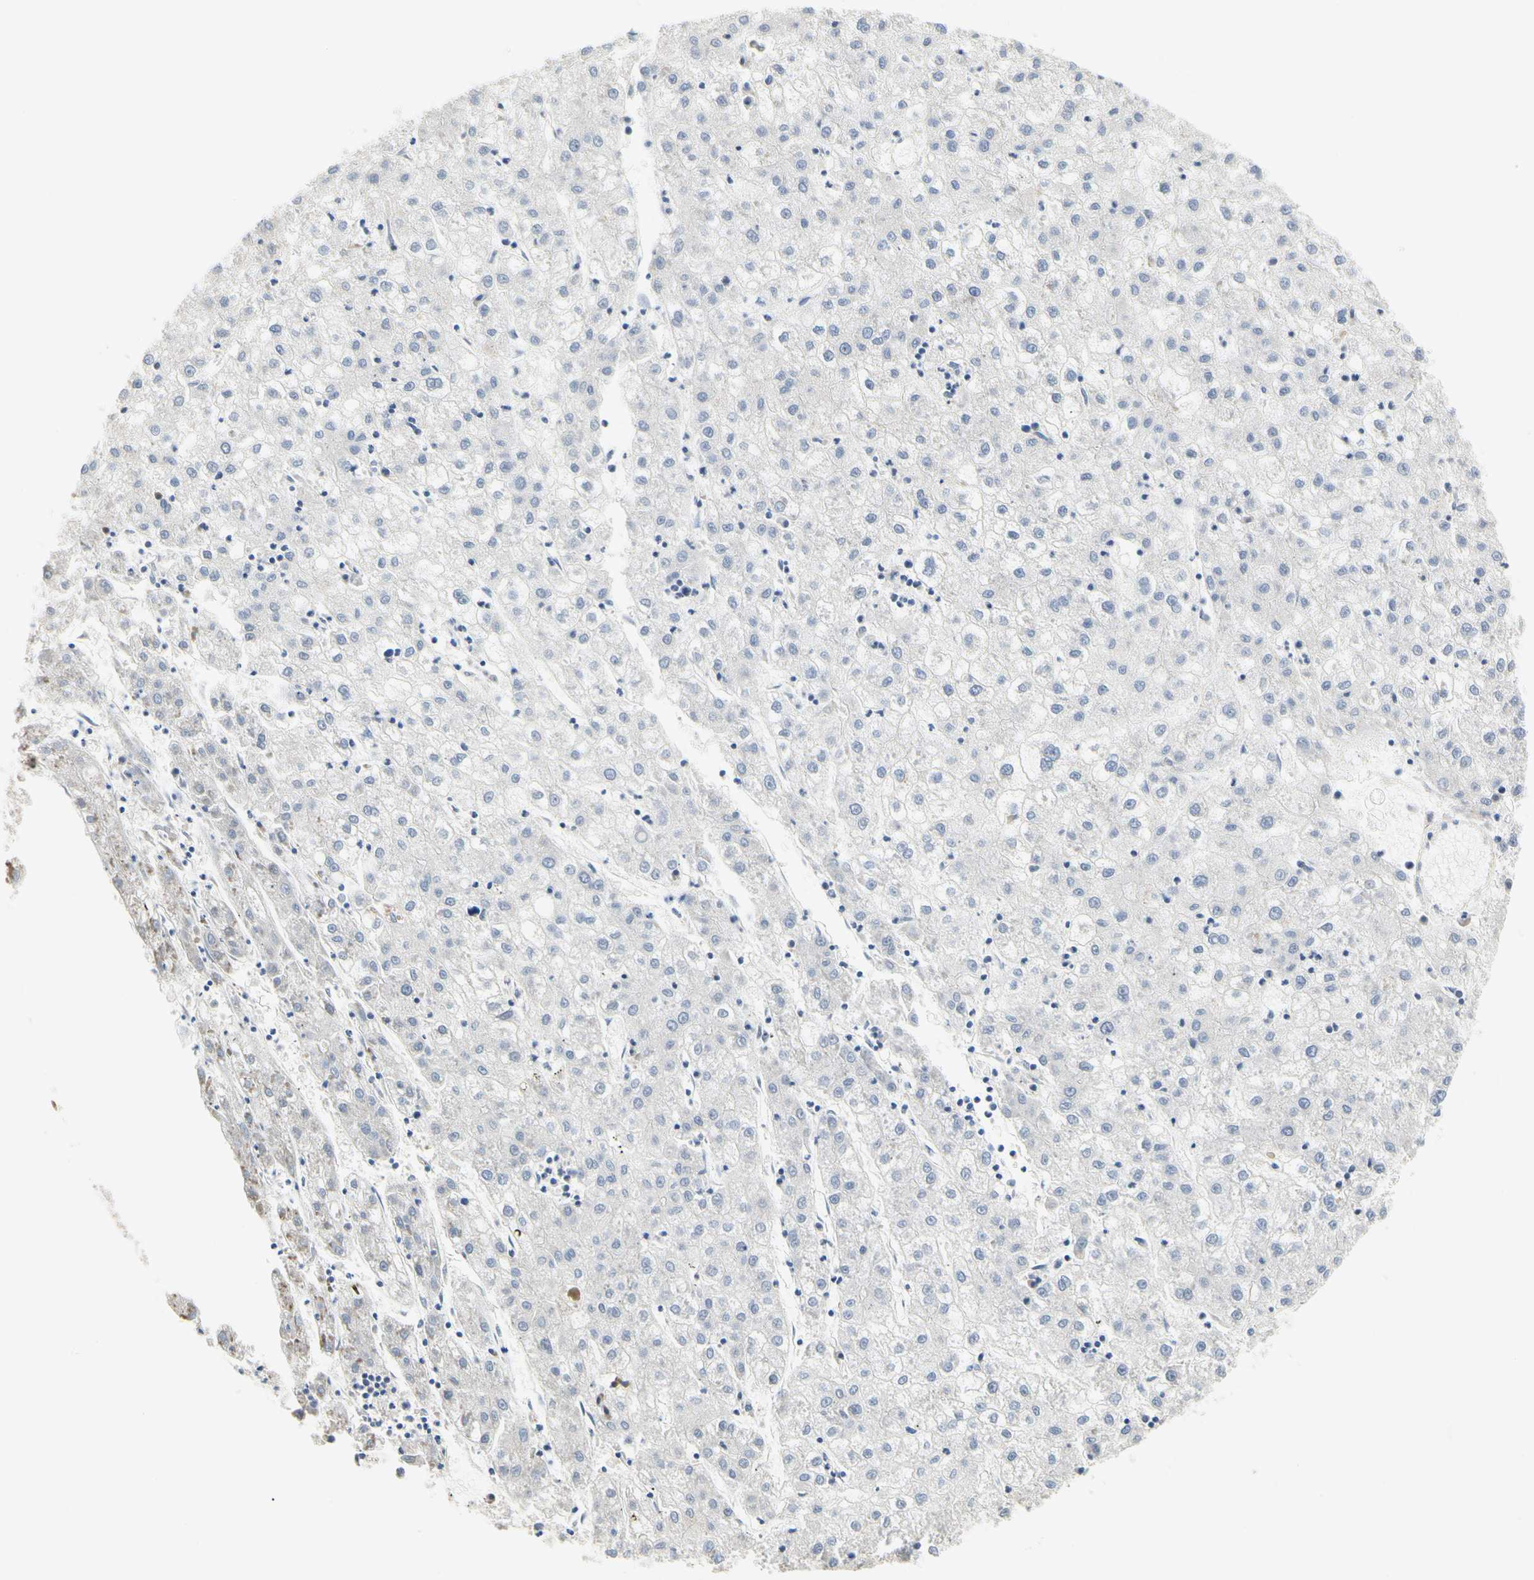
{"staining": {"intensity": "negative", "quantity": "none", "location": "none"}, "tissue": "liver cancer", "cell_type": "Tumor cells", "image_type": "cancer", "snomed": [{"axis": "morphology", "description": "Carcinoma, Hepatocellular, NOS"}, {"axis": "topography", "description": "Liver"}], "caption": "Tumor cells show no significant protein expression in liver cancer (hepatocellular carcinoma).", "gene": "CCM2L", "patient": {"sex": "male", "age": 72}}